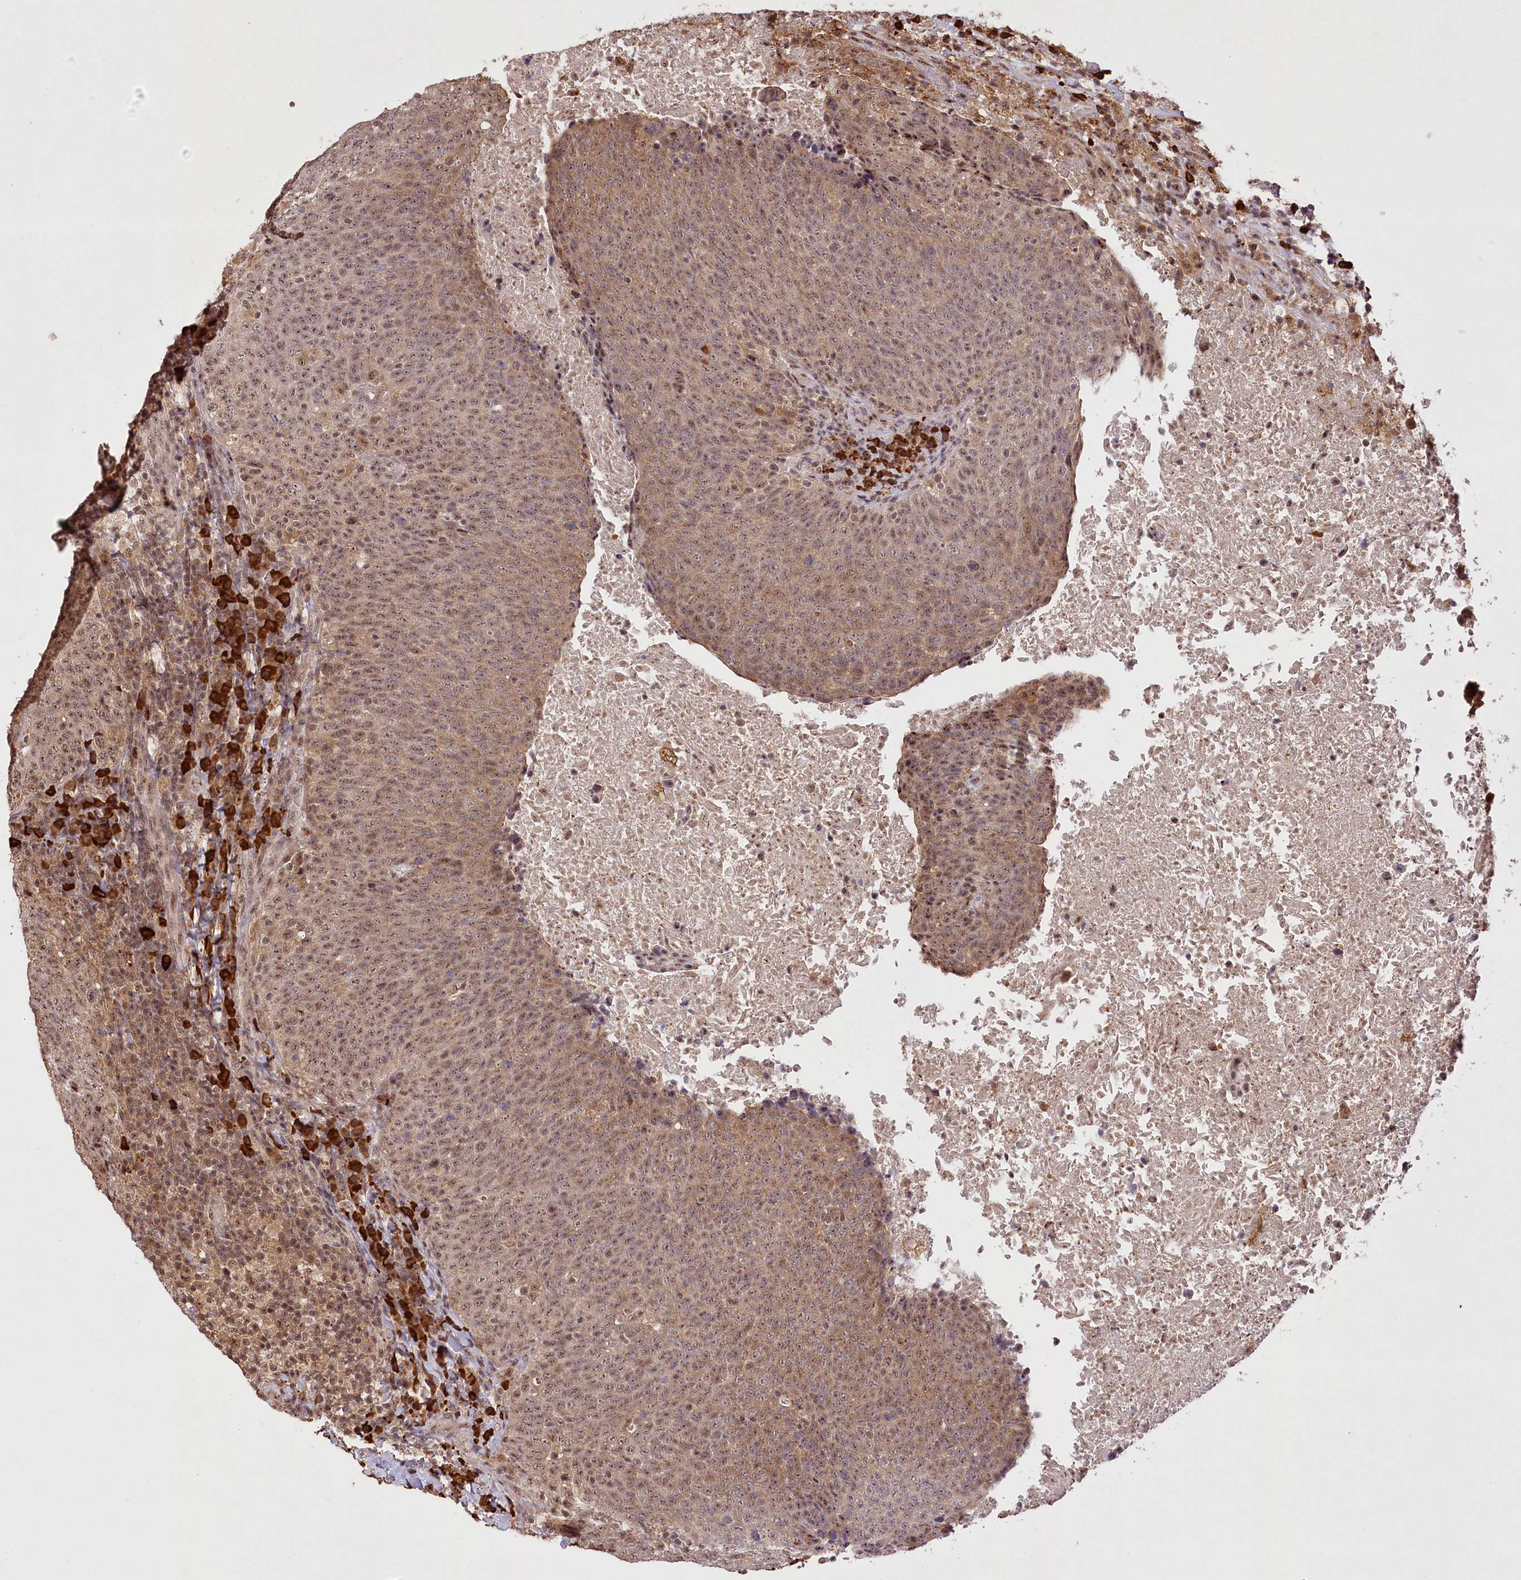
{"staining": {"intensity": "weak", "quantity": ">75%", "location": "cytoplasmic/membranous,nuclear"}, "tissue": "head and neck cancer", "cell_type": "Tumor cells", "image_type": "cancer", "snomed": [{"axis": "morphology", "description": "Squamous cell carcinoma, NOS"}, {"axis": "morphology", "description": "Squamous cell carcinoma, metastatic, NOS"}, {"axis": "topography", "description": "Lymph node"}, {"axis": "topography", "description": "Head-Neck"}], "caption": "IHC micrograph of human head and neck squamous cell carcinoma stained for a protein (brown), which shows low levels of weak cytoplasmic/membranous and nuclear positivity in approximately >75% of tumor cells.", "gene": "PYROXD1", "patient": {"sex": "male", "age": 62}}